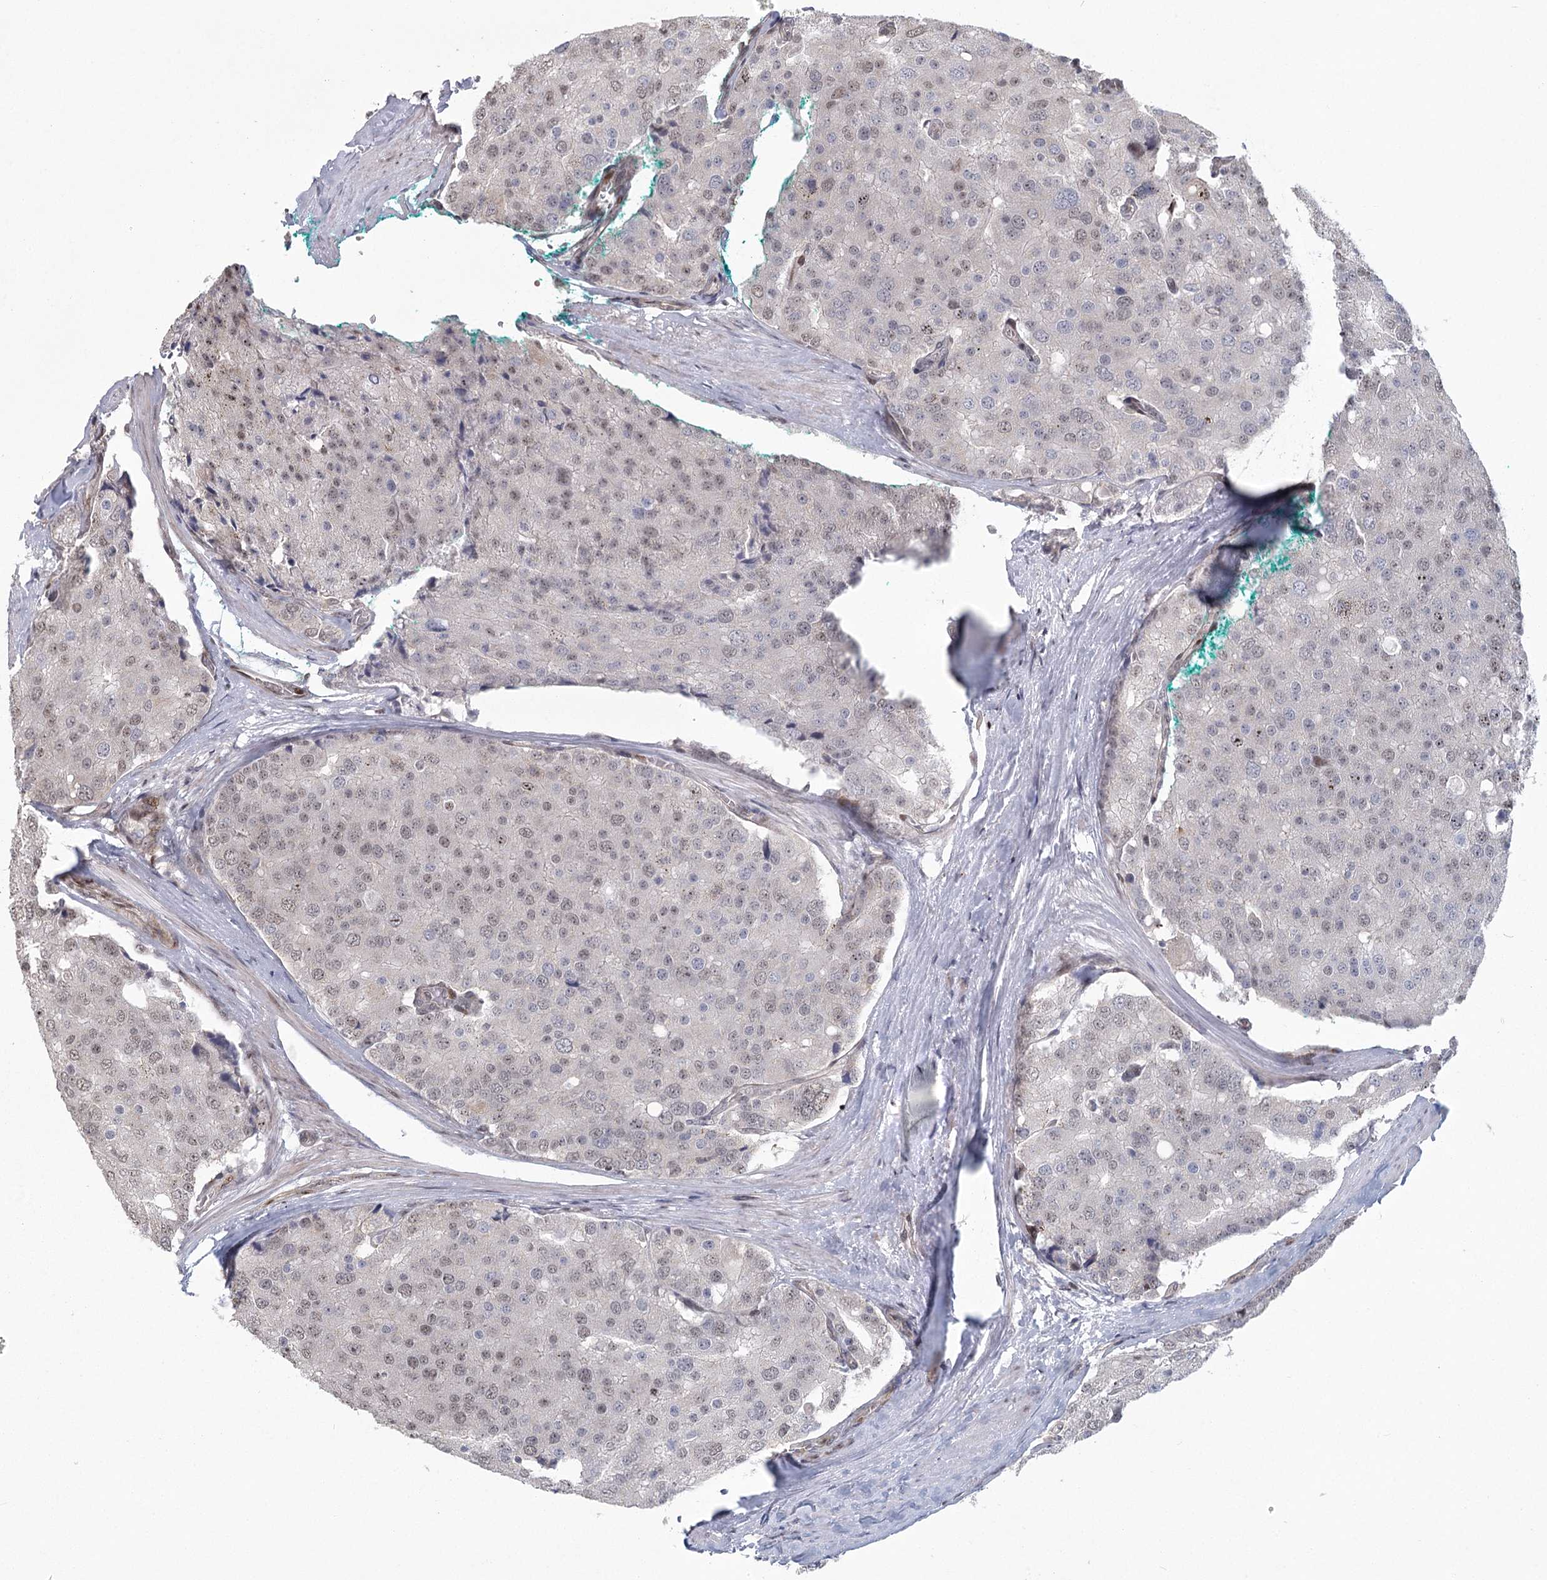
{"staining": {"intensity": "weak", "quantity": "<25%", "location": "nuclear"}, "tissue": "prostate cancer", "cell_type": "Tumor cells", "image_type": "cancer", "snomed": [{"axis": "morphology", "description": "Adenocarcinoma, High grade"}, {"axis": "topography", "description": "Prostate"}], "caption": "IHC photomicrograph of neoplastic tissue: high-grade adenocarcinoma (prostate) stained with DAB (3,3'-diaminobenzidine) shows no significant protein staining in tumor cells.", "gene": "PARM1", "patient": {"sex": "male", "age": 50}}